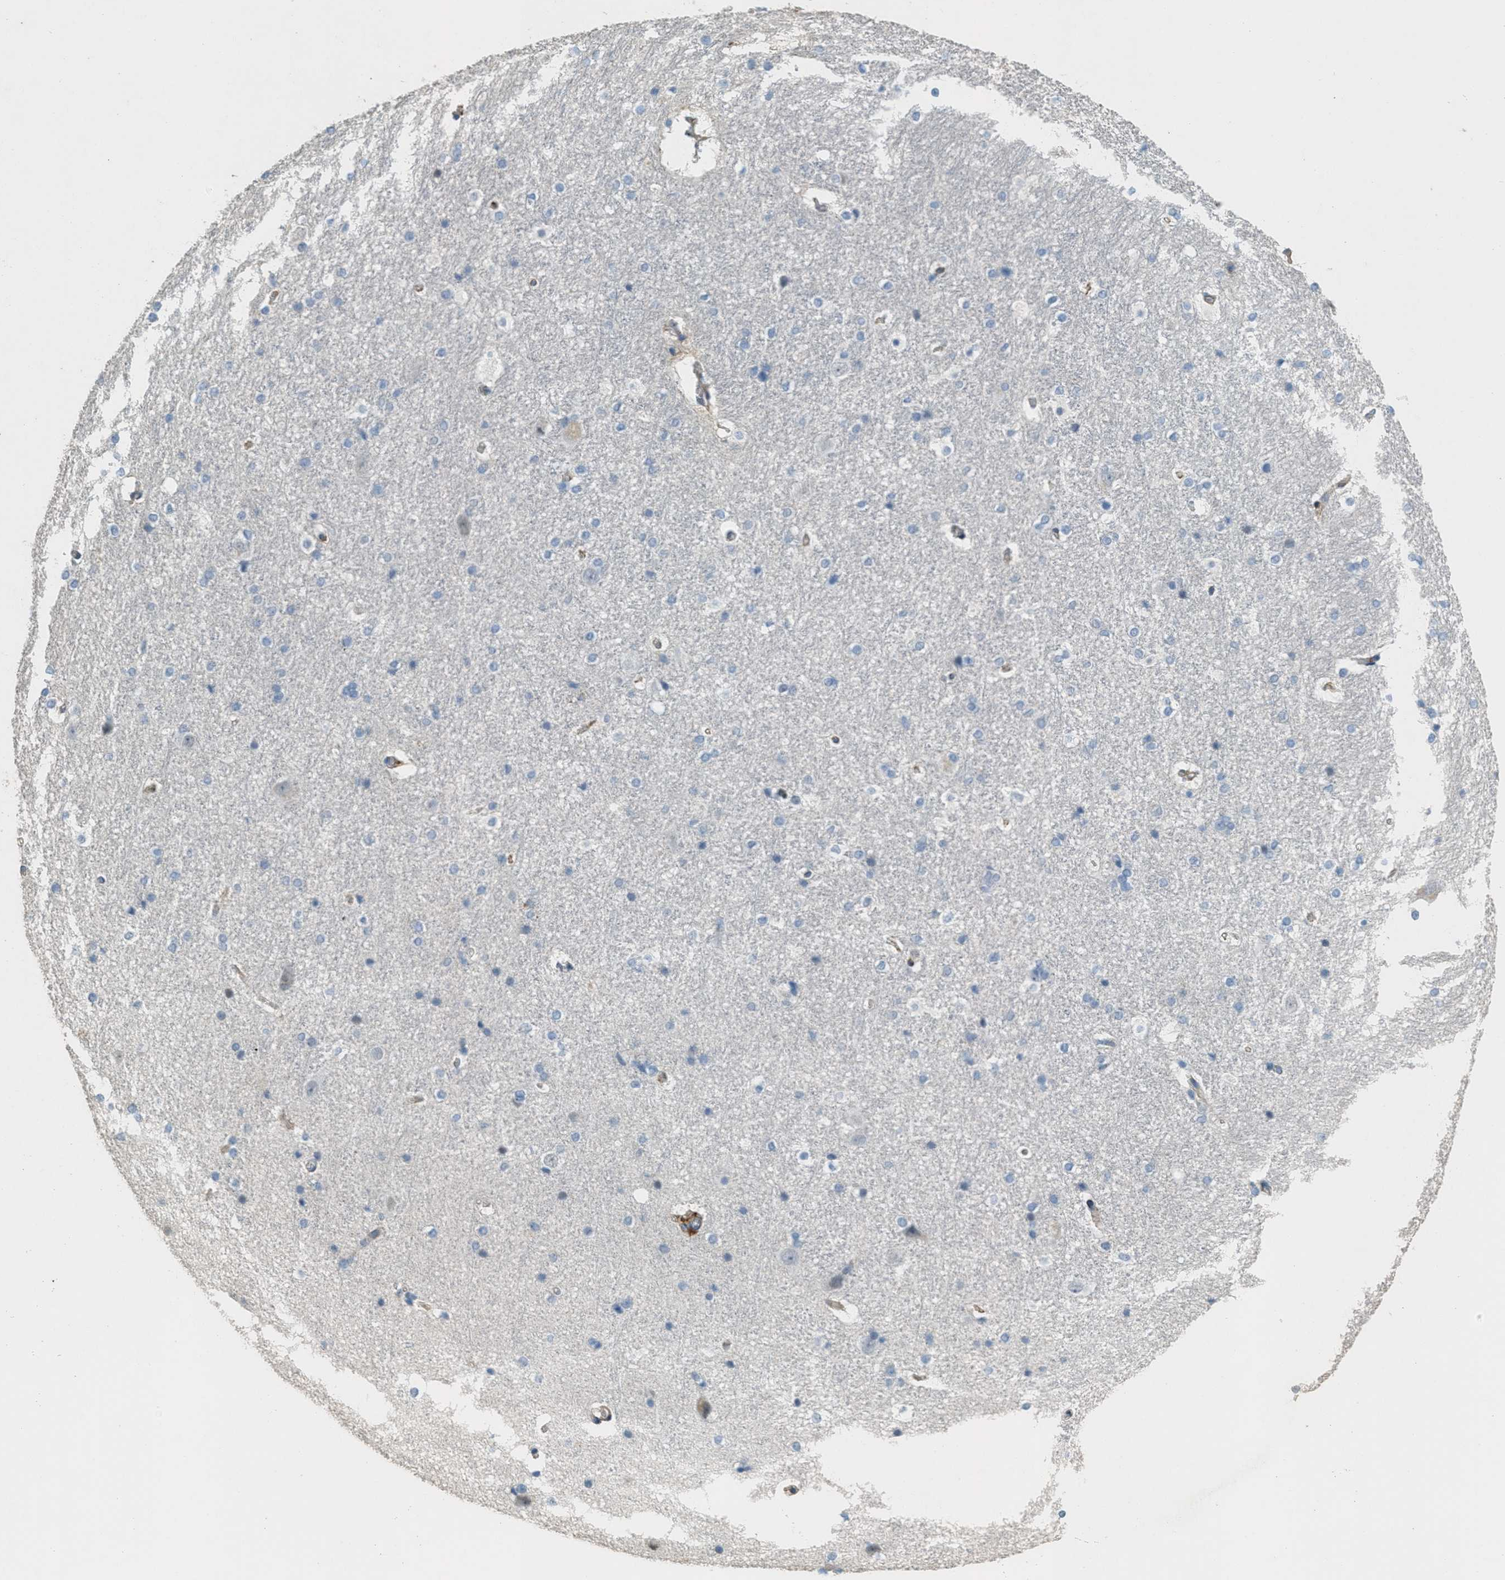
{"staining": {"intensity": "weak", "quantity": "<25%", "location": "cytoplasmic/membranous"}, "tissue": "hippocampus", "cell_type": "Glial cells", "image_type": "normal", "snomed": [{"axis": "morphology", "description": "Normal tissue, NOS"}, {"axis": "topography", "description": "Hippocampus"}], "caption": "A histopathology image of hippocampus stained for a protein demonstrates no brown staining in glial cells. The staining is performed using DAB (3,3'-diaminobenzidine) brown chromogen with nuclei counter-stained in using hematoxylin.", "gene": "ADCY5", "patient": {"sex": "female", "age": 19}}